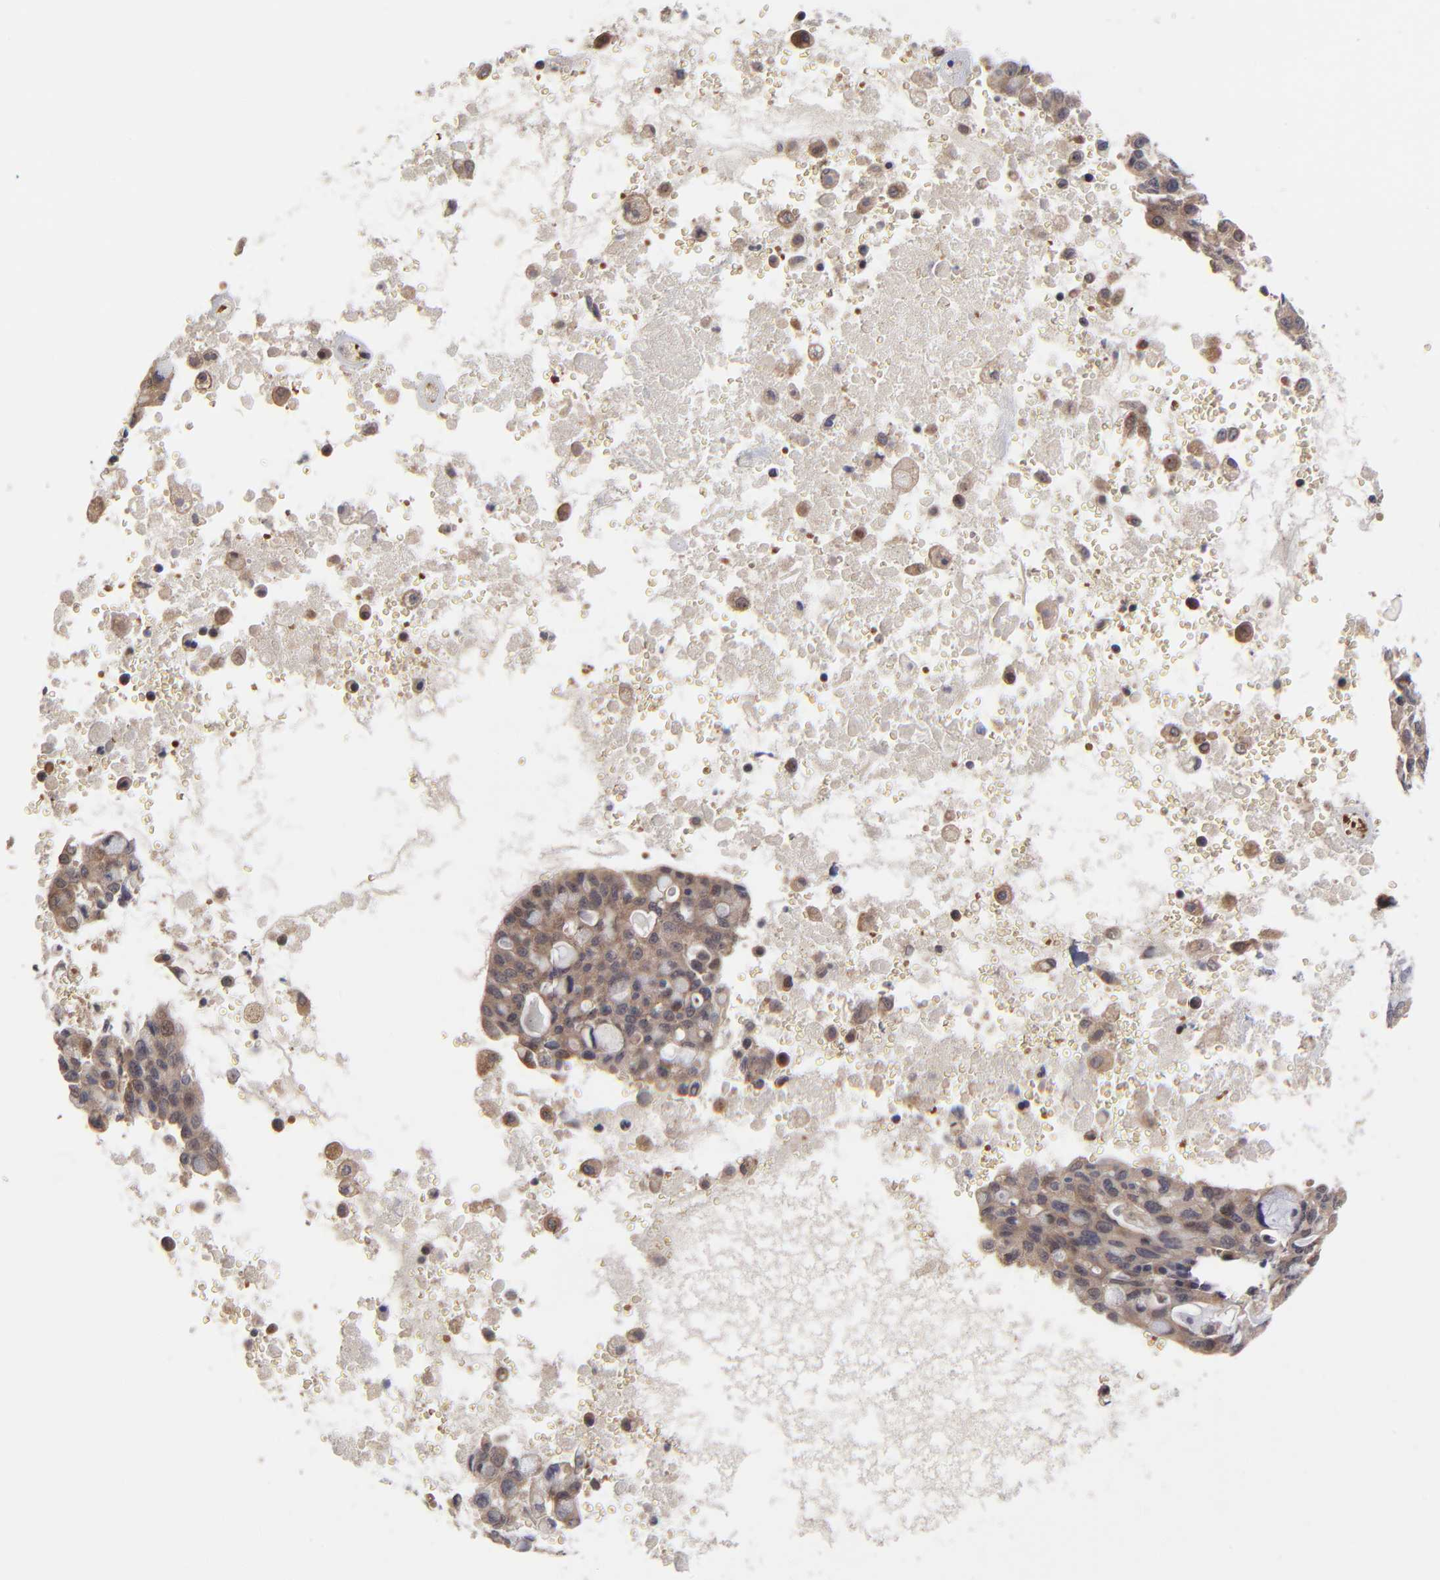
{"staining": {"intensity": "moderate", "quantity": ">75%", "location": "cytoplasmic/membranous"}, "tissue": "lung cancer", "cell_type": "Tumor cells", "image_type": "cancer", "snomed": [{"axis": "morphology", "description": "Adenocarcinoma, NOS"}, {"axis": "topography", "description": "Lung"}], "caption": "Lung cancer (adenocarcinoma) stained with a brown dye exhibits moderate cytoplasmic/membranous positive staining in about >75% of tumor cells.", "gene": "FRMD8", "patient": {"sex": "female", "age": 44}}